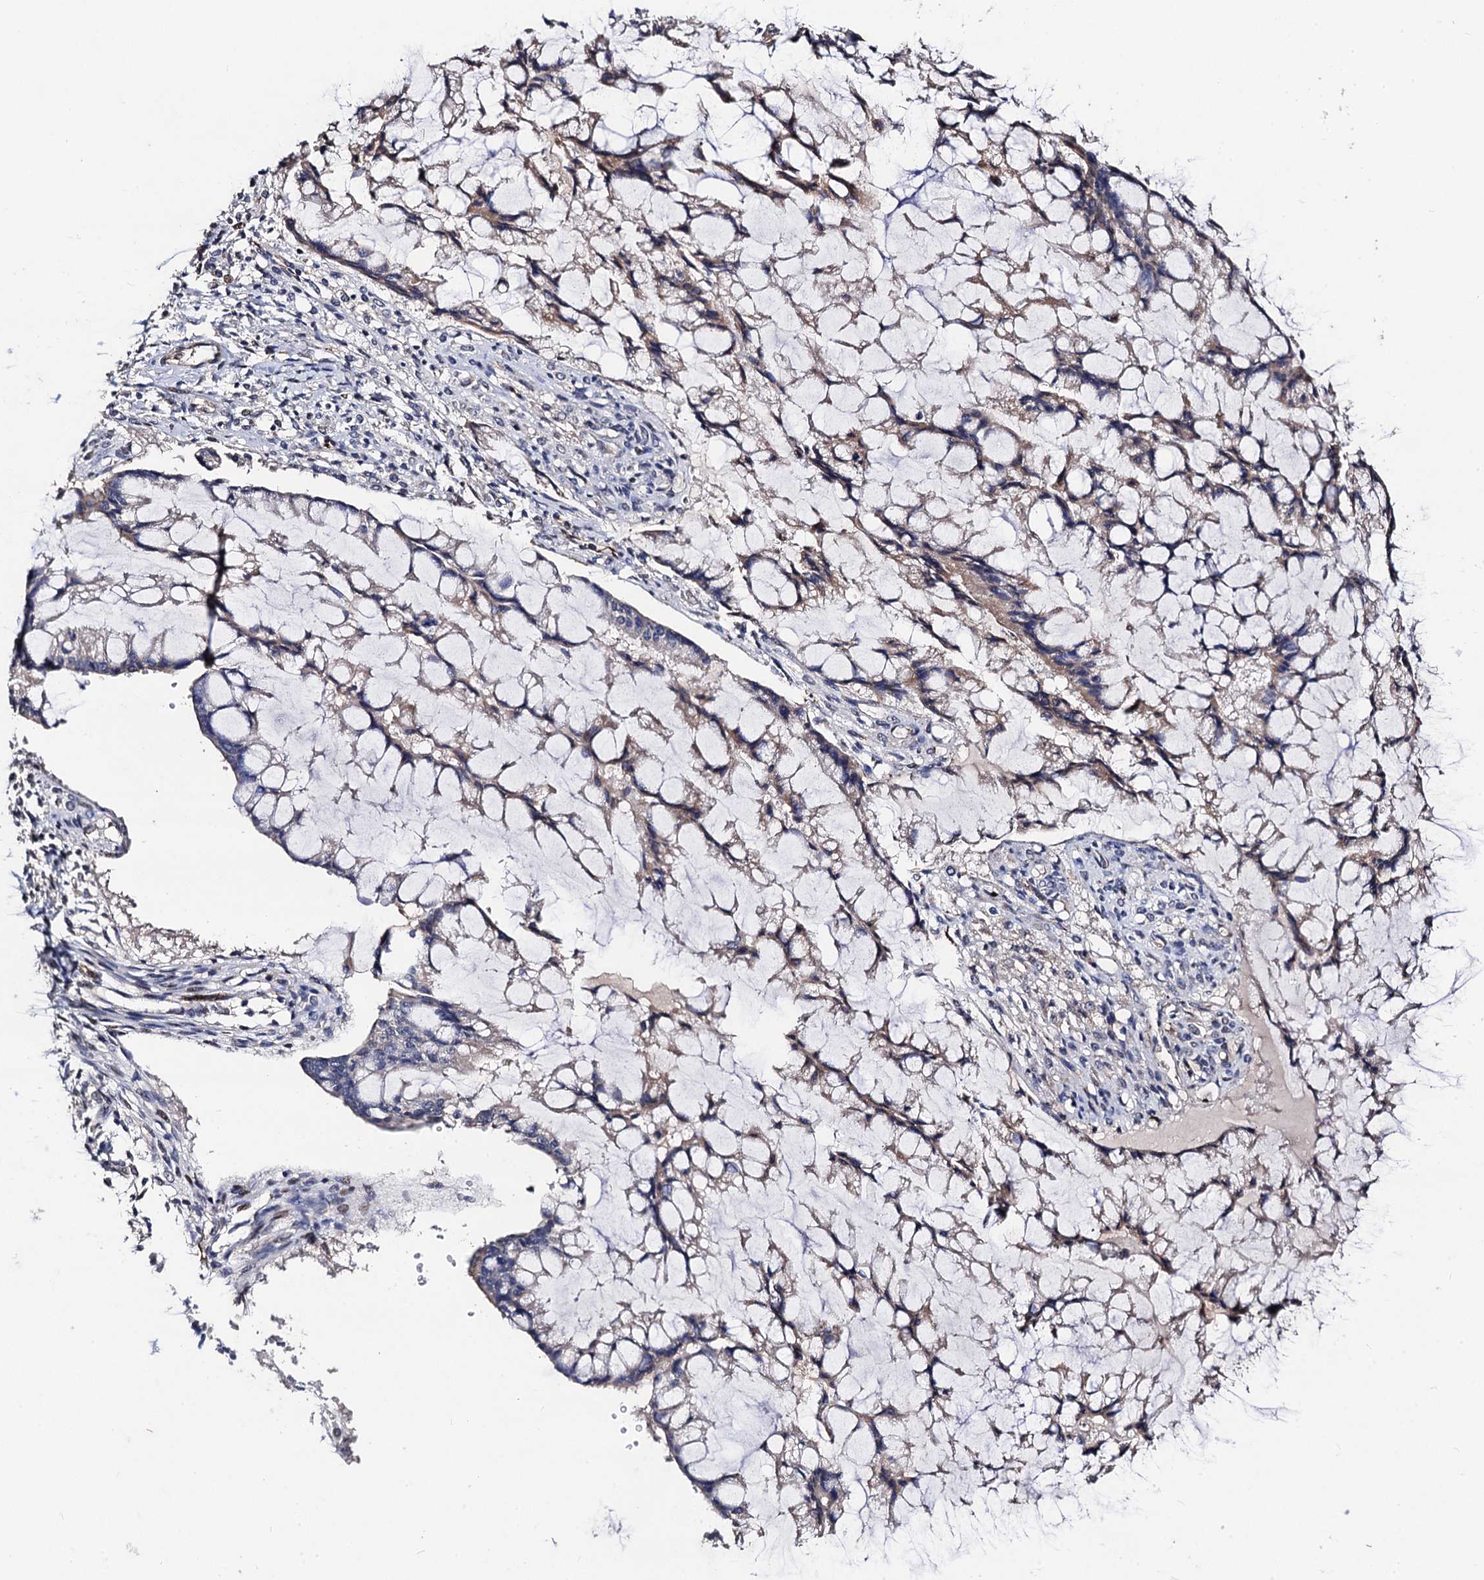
{"staining": {"intensity": "weak", "quantity": "25%-75%", "location": "cytoplasmic/membranous"}, "tissue": "ovarian cancer", "cell_type": "Tumor cells", "image_type": "cancer", "snomed": [{"axis": "morphology", "description": "Cystadenocarcinoma, mucinous, NOS"}, {"axis": "topography", "description": "Ovary"}], "caption": "Tumor cells reveal low levels of weak cytoplasmic/membranous expression in about 25%-75% of cells in ovarian cancer.", "gene": "PPTC7", "patient": {"sex": "female", "age": 73}}